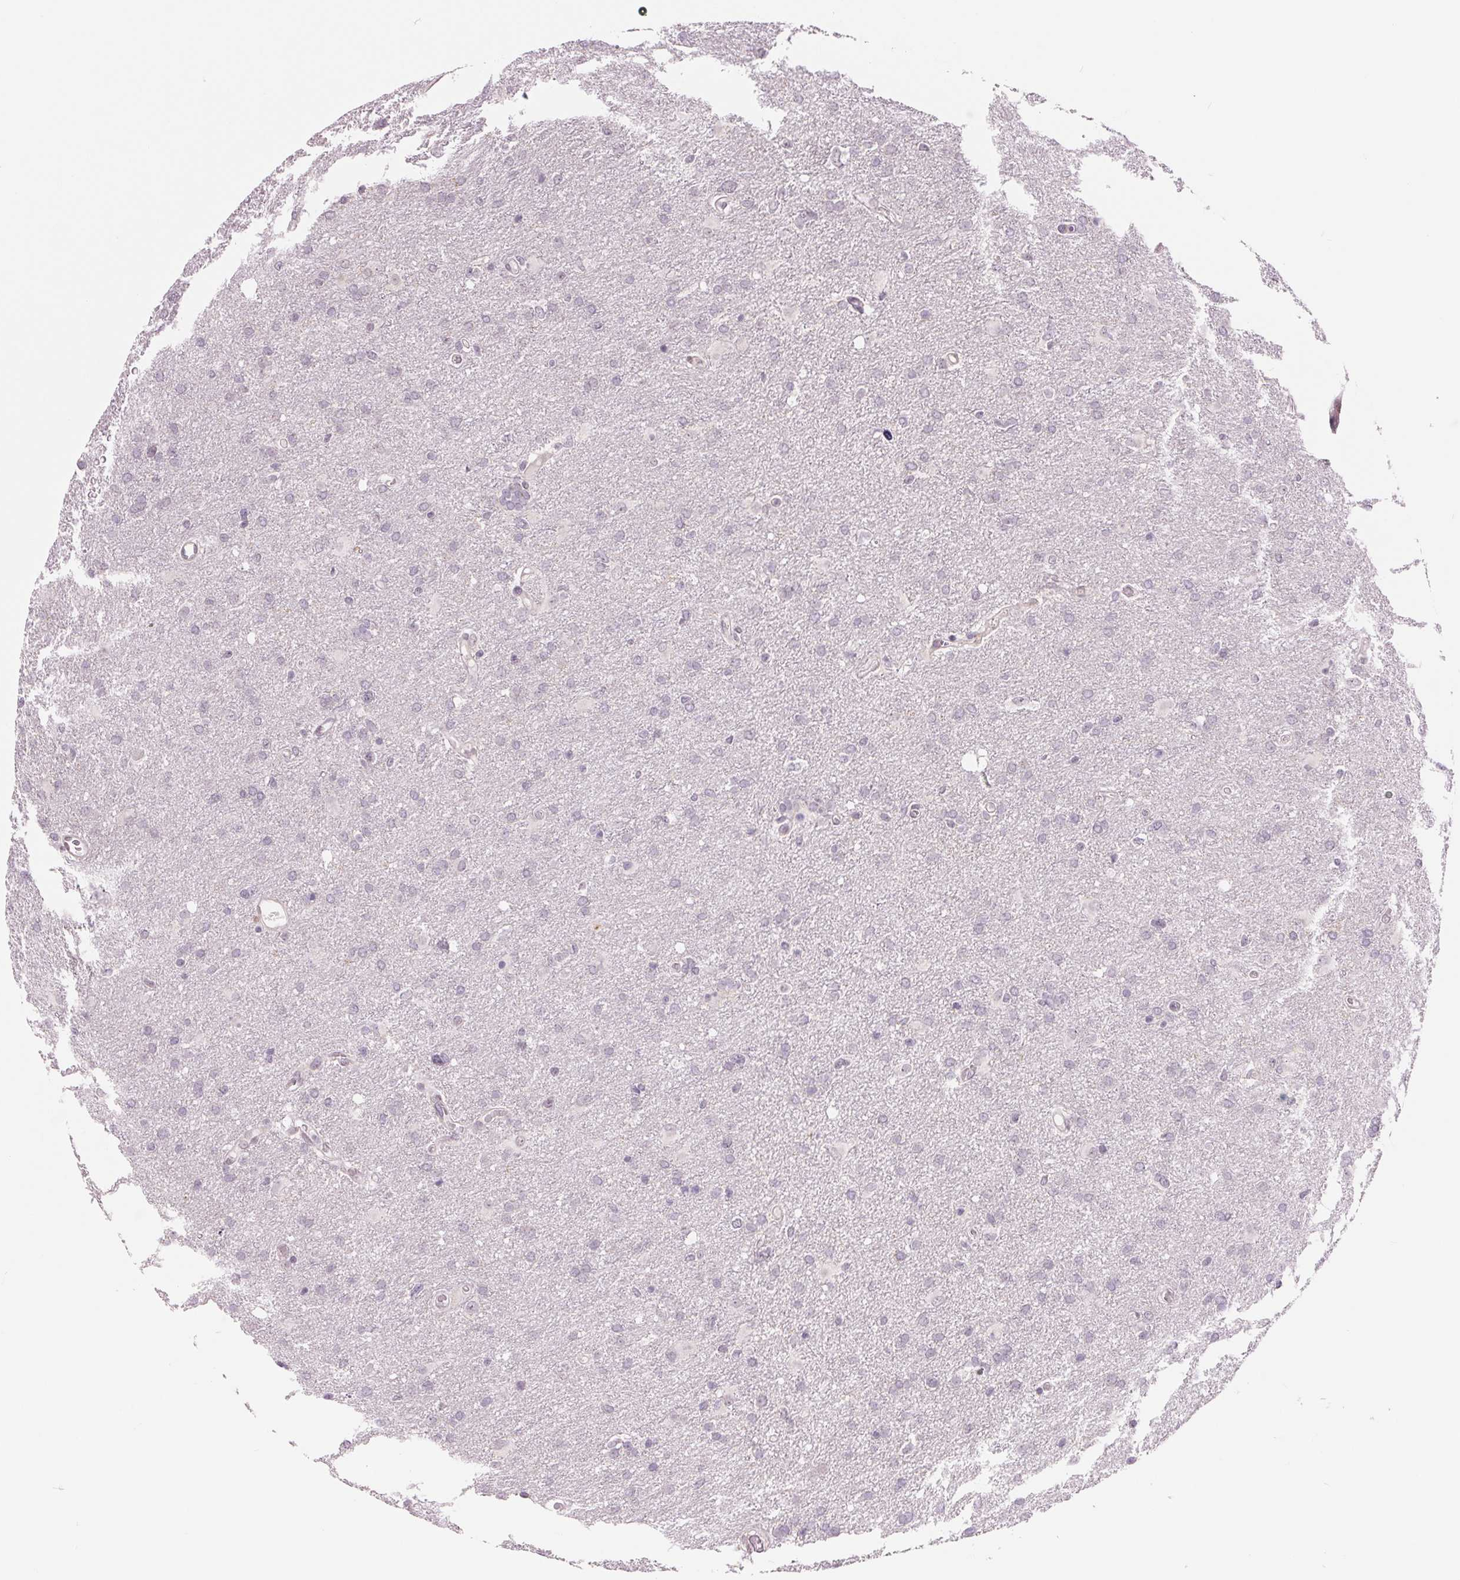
{"staining": {"intensity": "negative", "quantity": "none", "location": "none"}, "tissue": "glioma", "cell_type": "Tumor cells", "image_type": "cancer", "snomed": [{"axis": "morphology", "description": "Glioma, malignant, High grade"}, {"axis": "topography", "description": "Brain"}], "caption": "Photomicrograph shows no significant protein staining in tumor cells of malignant glioma (high-grade).", "gene": "ARHGAP32", "patient": {"sex": "male", "age": 53}}